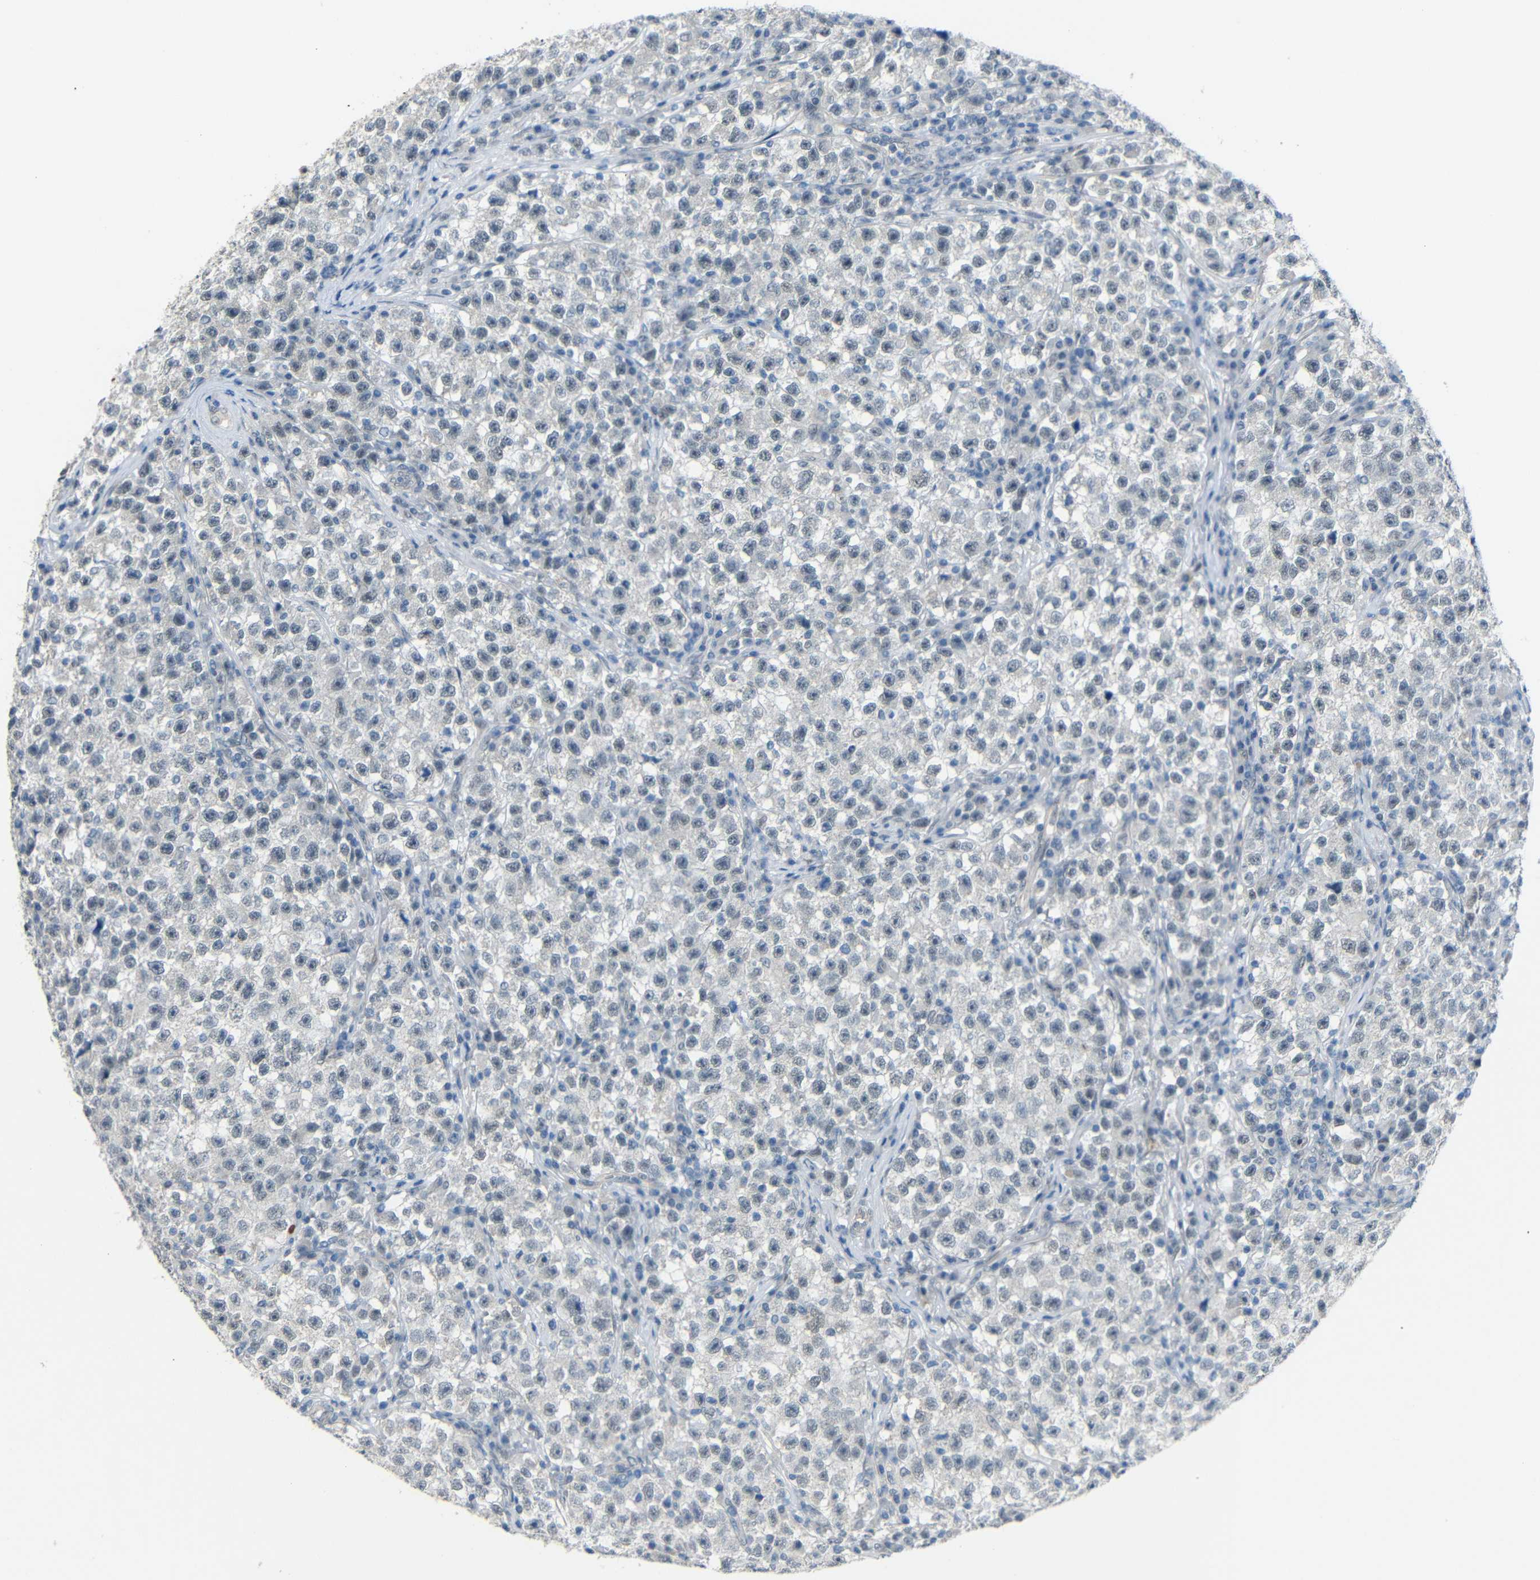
{"staining": {"intensity": "negative", "quantity": "none", "location": "none"}, "tissue": "testis cancer", "cell_type": "Tumor cells", "image_type": "cancer", "snomed": [{"axis": "morphology", "description": "Seminoma, NOS"}, {"axis": "topography", "description": "Testis"}], "caption": "The photomicrograph demonstrates no significant positivity in tumor cells of testis cancer (seminoma).", "gene": "GPR158", "patient": {"sex": "male", "age": 22}}